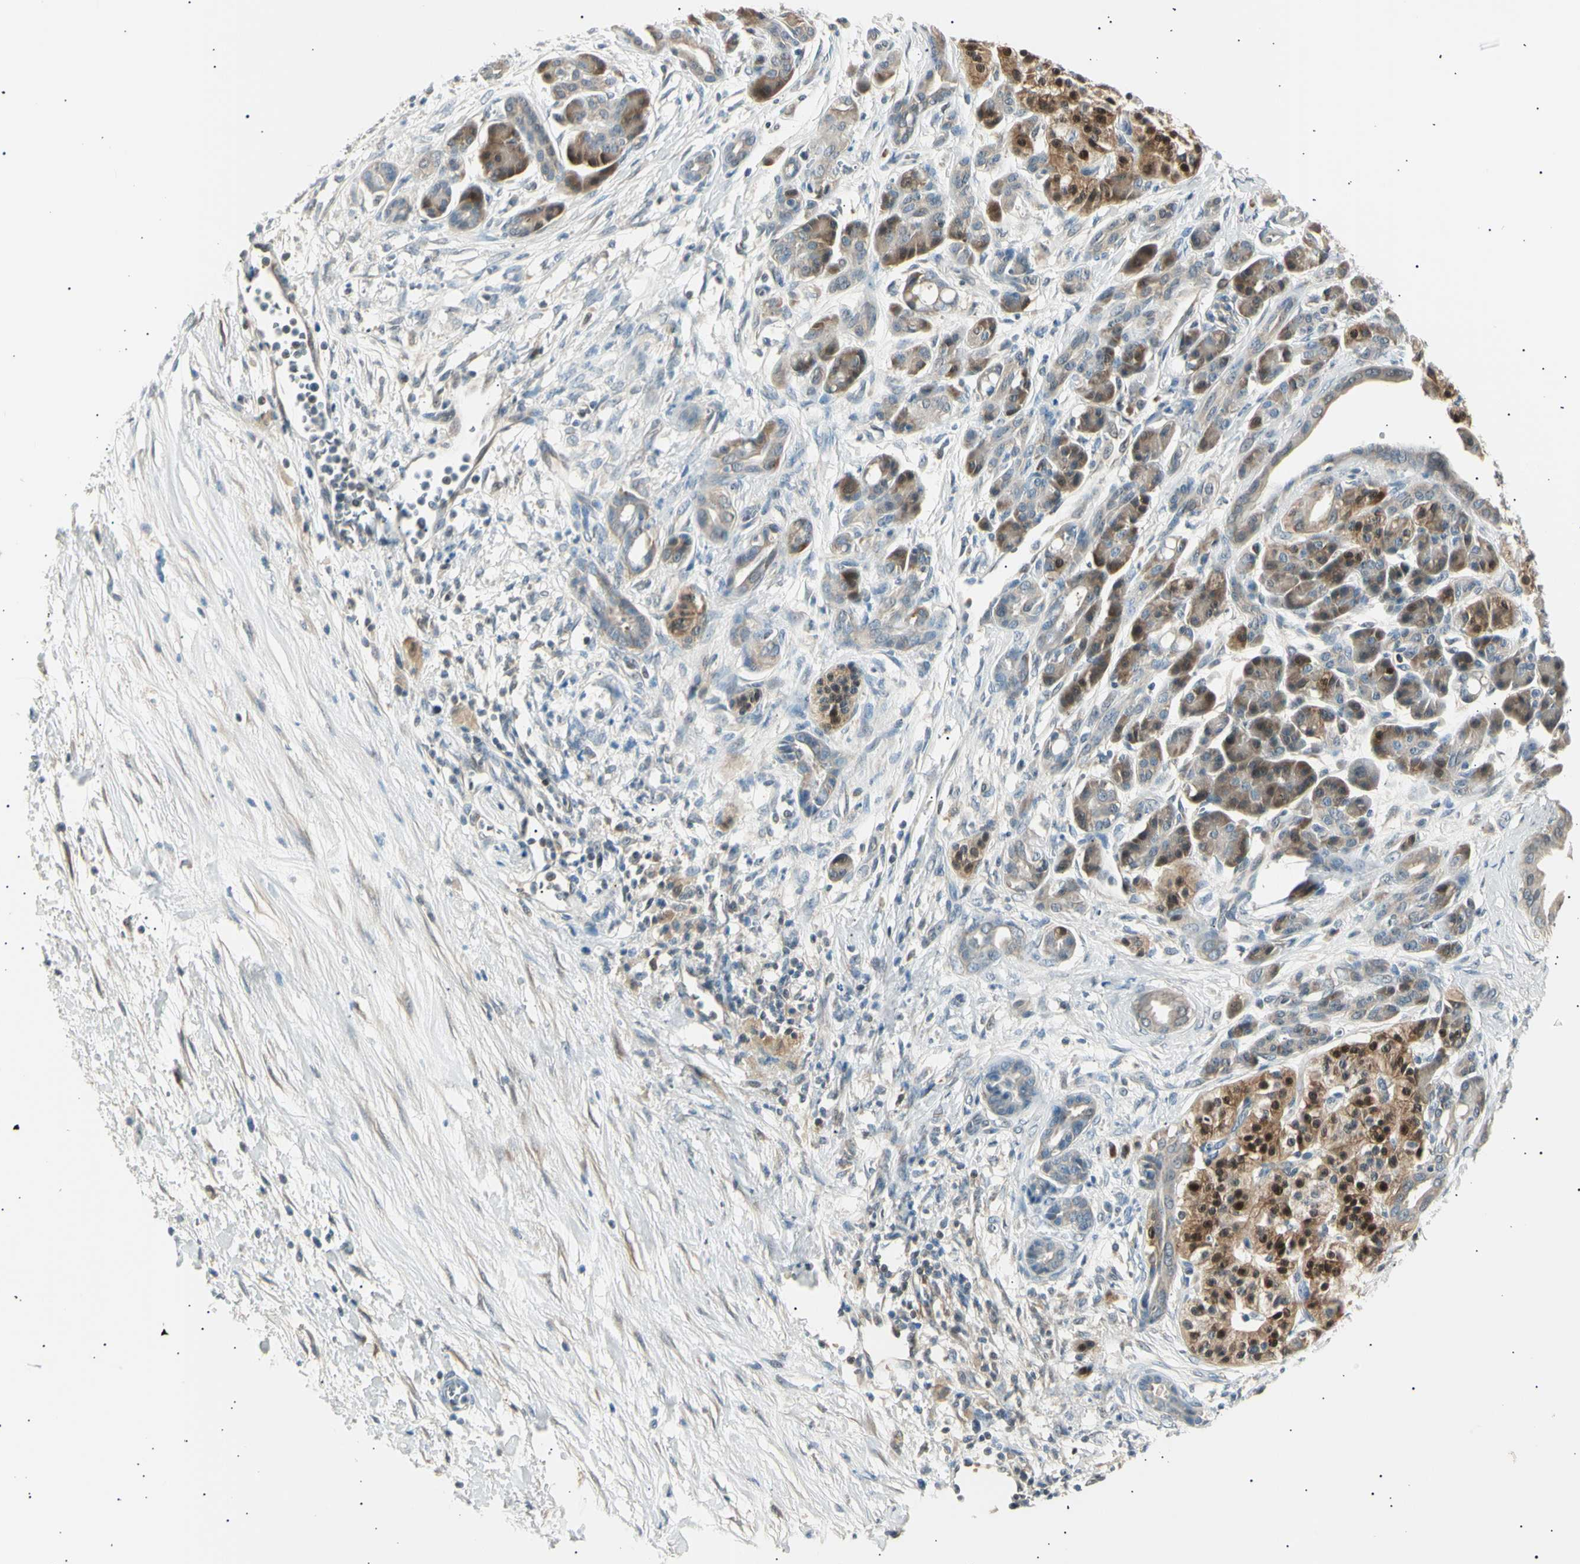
{"staining": {"intensity": "moderate", "quantity": "25%-75%", "location": "cytoplasmic/membranous,nuclear"}, "tissue": "pancreatic cancer", "cell_type": "Tumor cells", "image_type": "cancer", "snomed": [{"axis": "morphology", "description": "Adenocarcinoma, NOS"}, {"axis": "topography", "description": "Pancreas"}], "caption": "This micrograph demonstrates pancreatic cancer (adenocarcinoma) stained with immunohistochemistry (IHC) to label a protein in brown. The cytoplasmic/membranous and nuclear of tumor cells show moderate positivity for the protein. Nuclei are counter-stained blue.", "gene": "LHPP", "patient": {"sex": "male", "age": 59}}